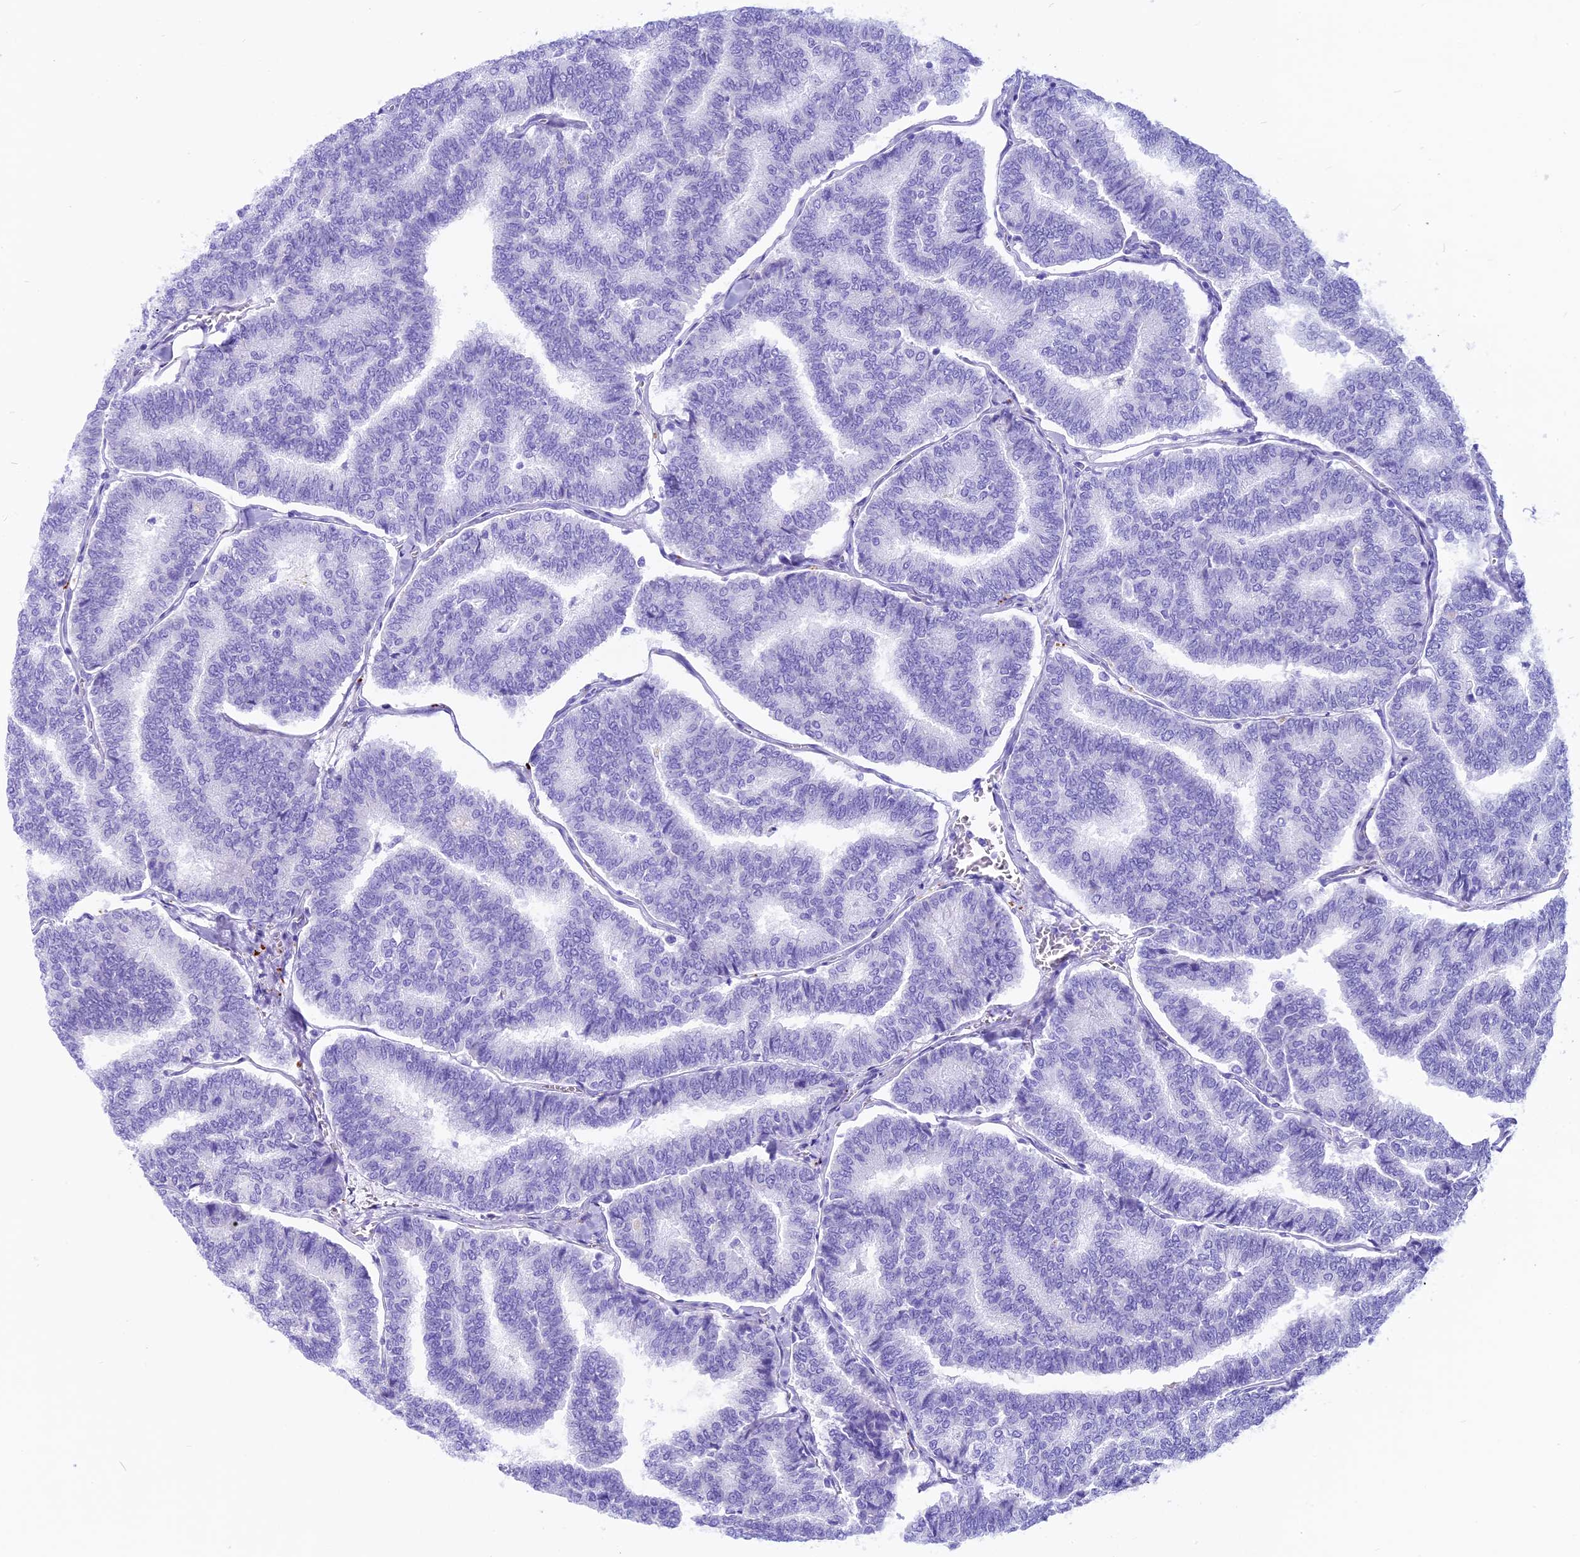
{"staining": {"intensity": "negative", "quantity": "none", "location": "none"}, "tissue": "thyroid cancer", "cell_type": "Tumor cells", "image_type": "cancer", "snomed": [{"axis": "morphology", "description": "Papillary adenocarcinoma, NOS"}, {"axis": "topography", "description": "Thyroid gland"}], "caption": "IHC of human thyroid cancer (papillary adenocarcinoma) reveals no staining in tumor cells. The staining is performed using DAB brown chromogen with nuclei counter-stained in using hematoxylin.", "gene": "THRSP", "patient": {"sex": "female", "age": 35}}